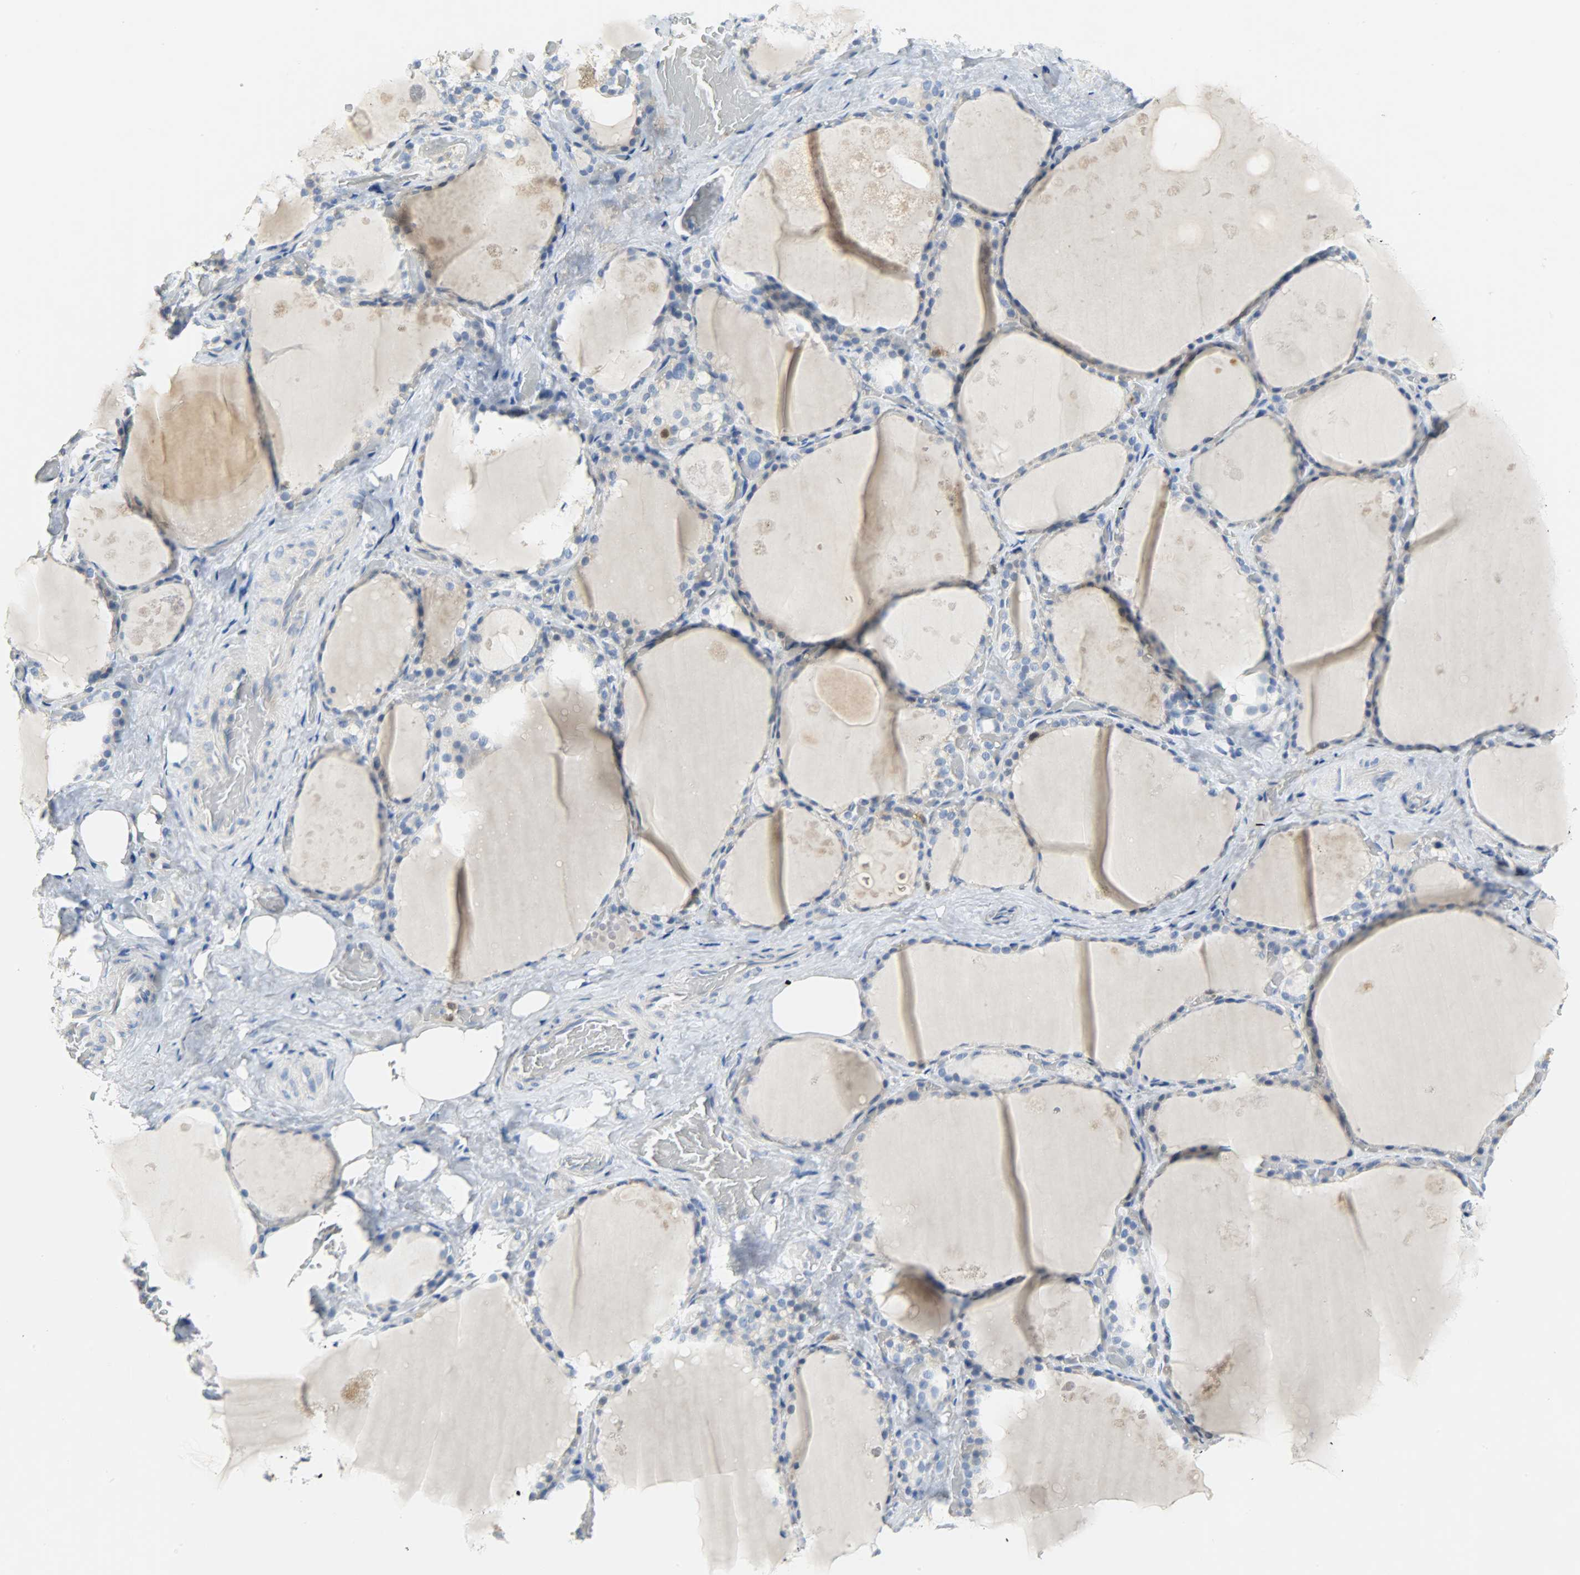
{"staining": {"intensity": "negative", "quantity": "none", "location": "none"}, "tissue": "thyroid gland", "cell_type": "Glandular cells", "image_type": "normal", "snomed": [{"axis": "morphology", "description": "Normal tissue, NOS"}, {"axis": "topography", "description": "Thyroid gland"}], "caption": "High power microscopy image of an immunohistochemistry (IHC) photomicrograph of benign thyroid gland, revealing no significant staining in glandular cells. (Brightfield microscopy of DAB immunohistochemistry at high magnification).", "gene": "EIF4EBP1", "patient": {"sex": "male", "age": 61}}